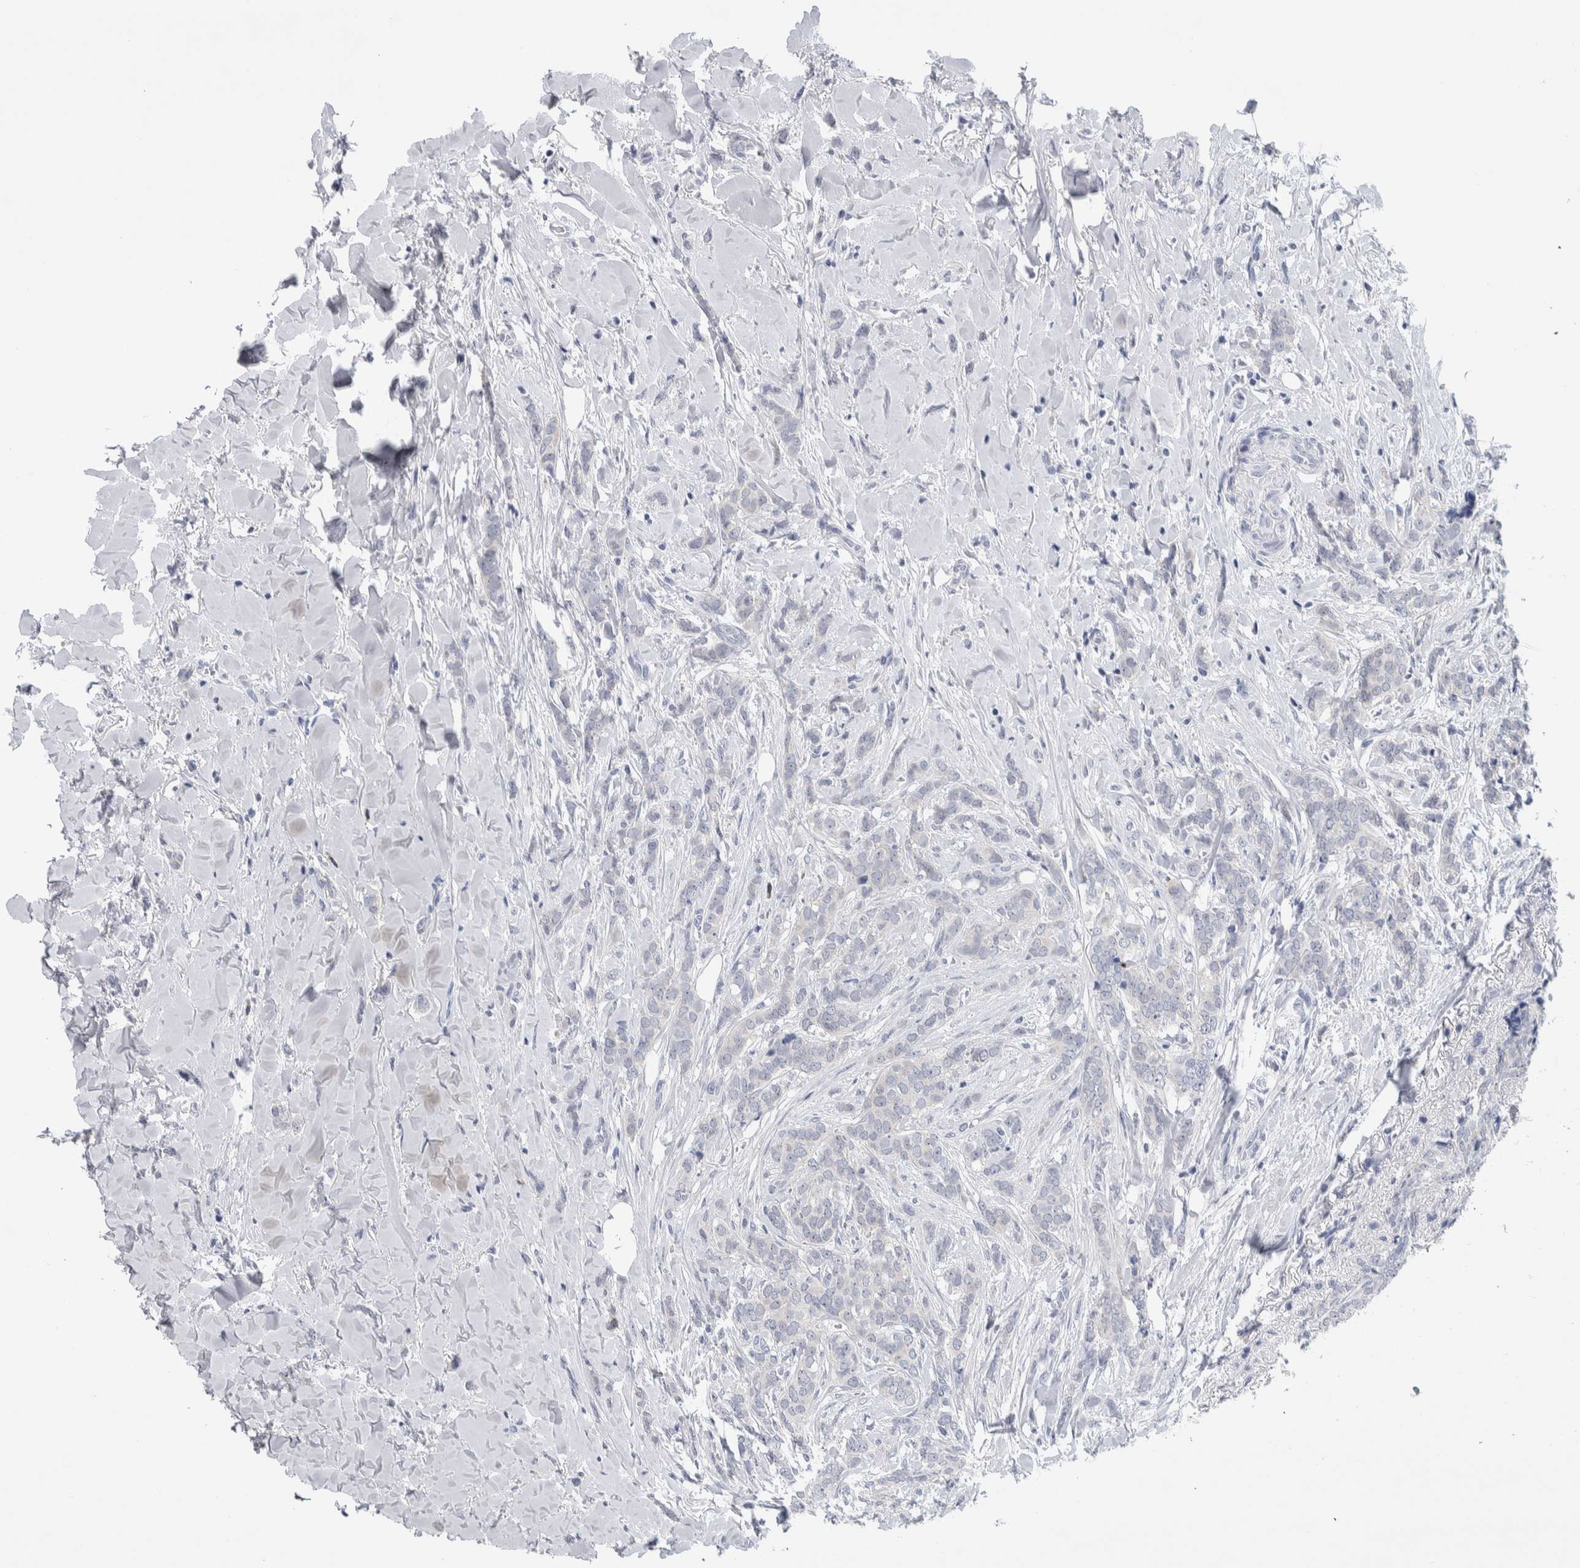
{"staining": {"intensity": "negative", "quantity": "none", "location": "none"}, "tissue": "breast cancer", "cell_type": "Tumor cells", "image_type": "cancer", "snomed": [{"axis": "morphology", "description": "Lobular carcinoma"}, {"axis": "topography", "description": "Skin"}, {"axis": "topography", "description": "Breast"}], "caption": "High power microscopy image of an IHC histopathology image of breast cancer, revealing no significant positivity in tumor cells. (DAB (3,3'-diaminobenzidine) IHC, high magnification).", "gene": "LURAP1L", "patient": {"sex": "female", "age": 46}}